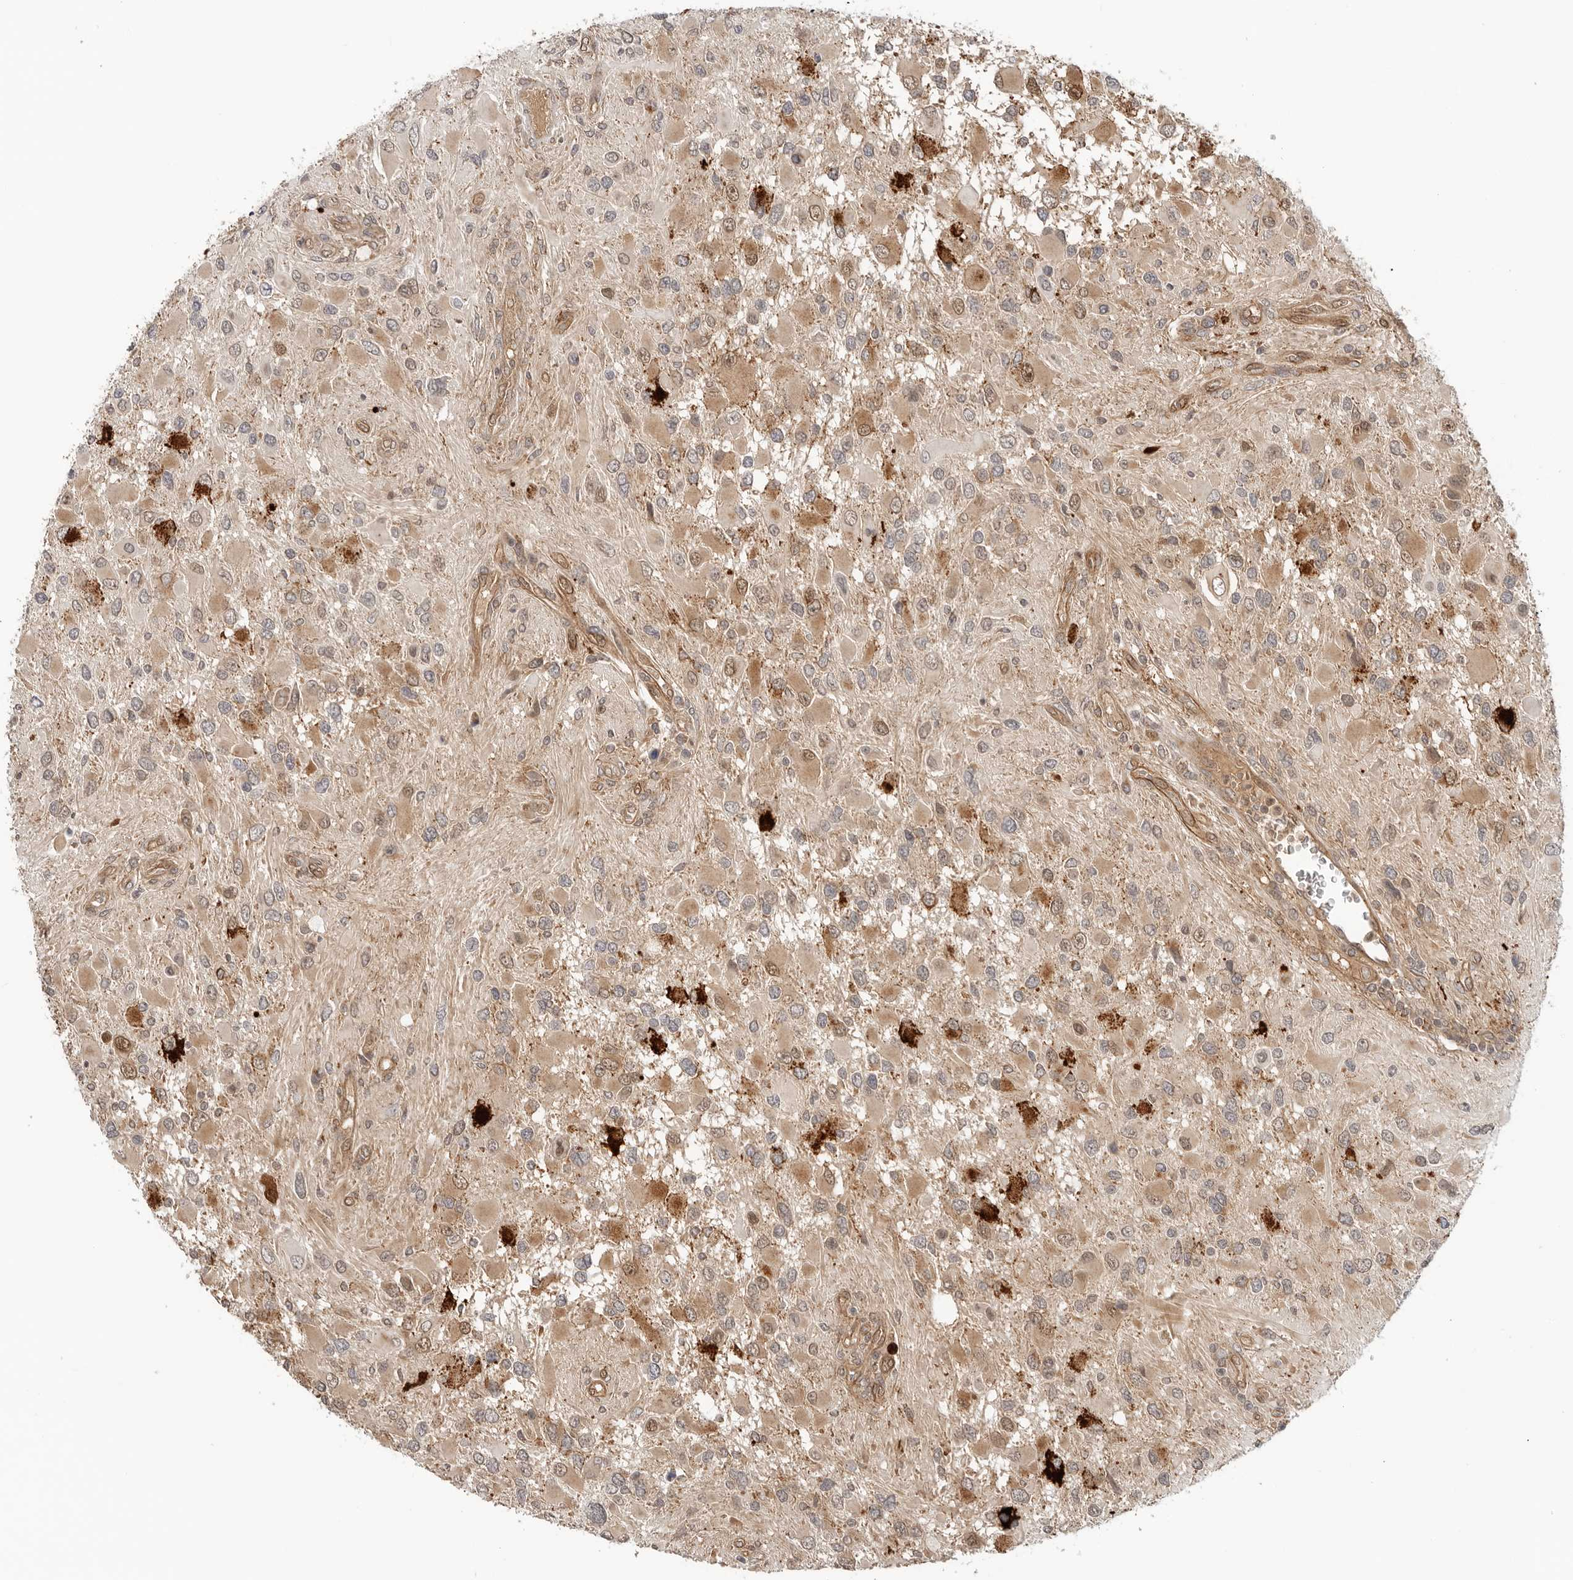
{"staining": {"intensity": "moderate", "quantity": "25%-75%", "location": "cytoplasmic/membranous"}, "tissue": "glioma", "cell_type": "Tumor cells", "image_type": "cancer", "snomed": [{"axis": "morphology", "description": "Glioma, malignant, High grade"}, {"axis": "topography", "description": "Brain"}], "caption": "Brown immunohistochemical staining in glioma reveals moderate cytoplasmic/membranous positivity in approximately 25%-75% of tumor cells. The protein is shown in brown color, while the nuclei are stained blue.", "gene": "SUGCT", "patient": {"sex": "male", "age": 53}}